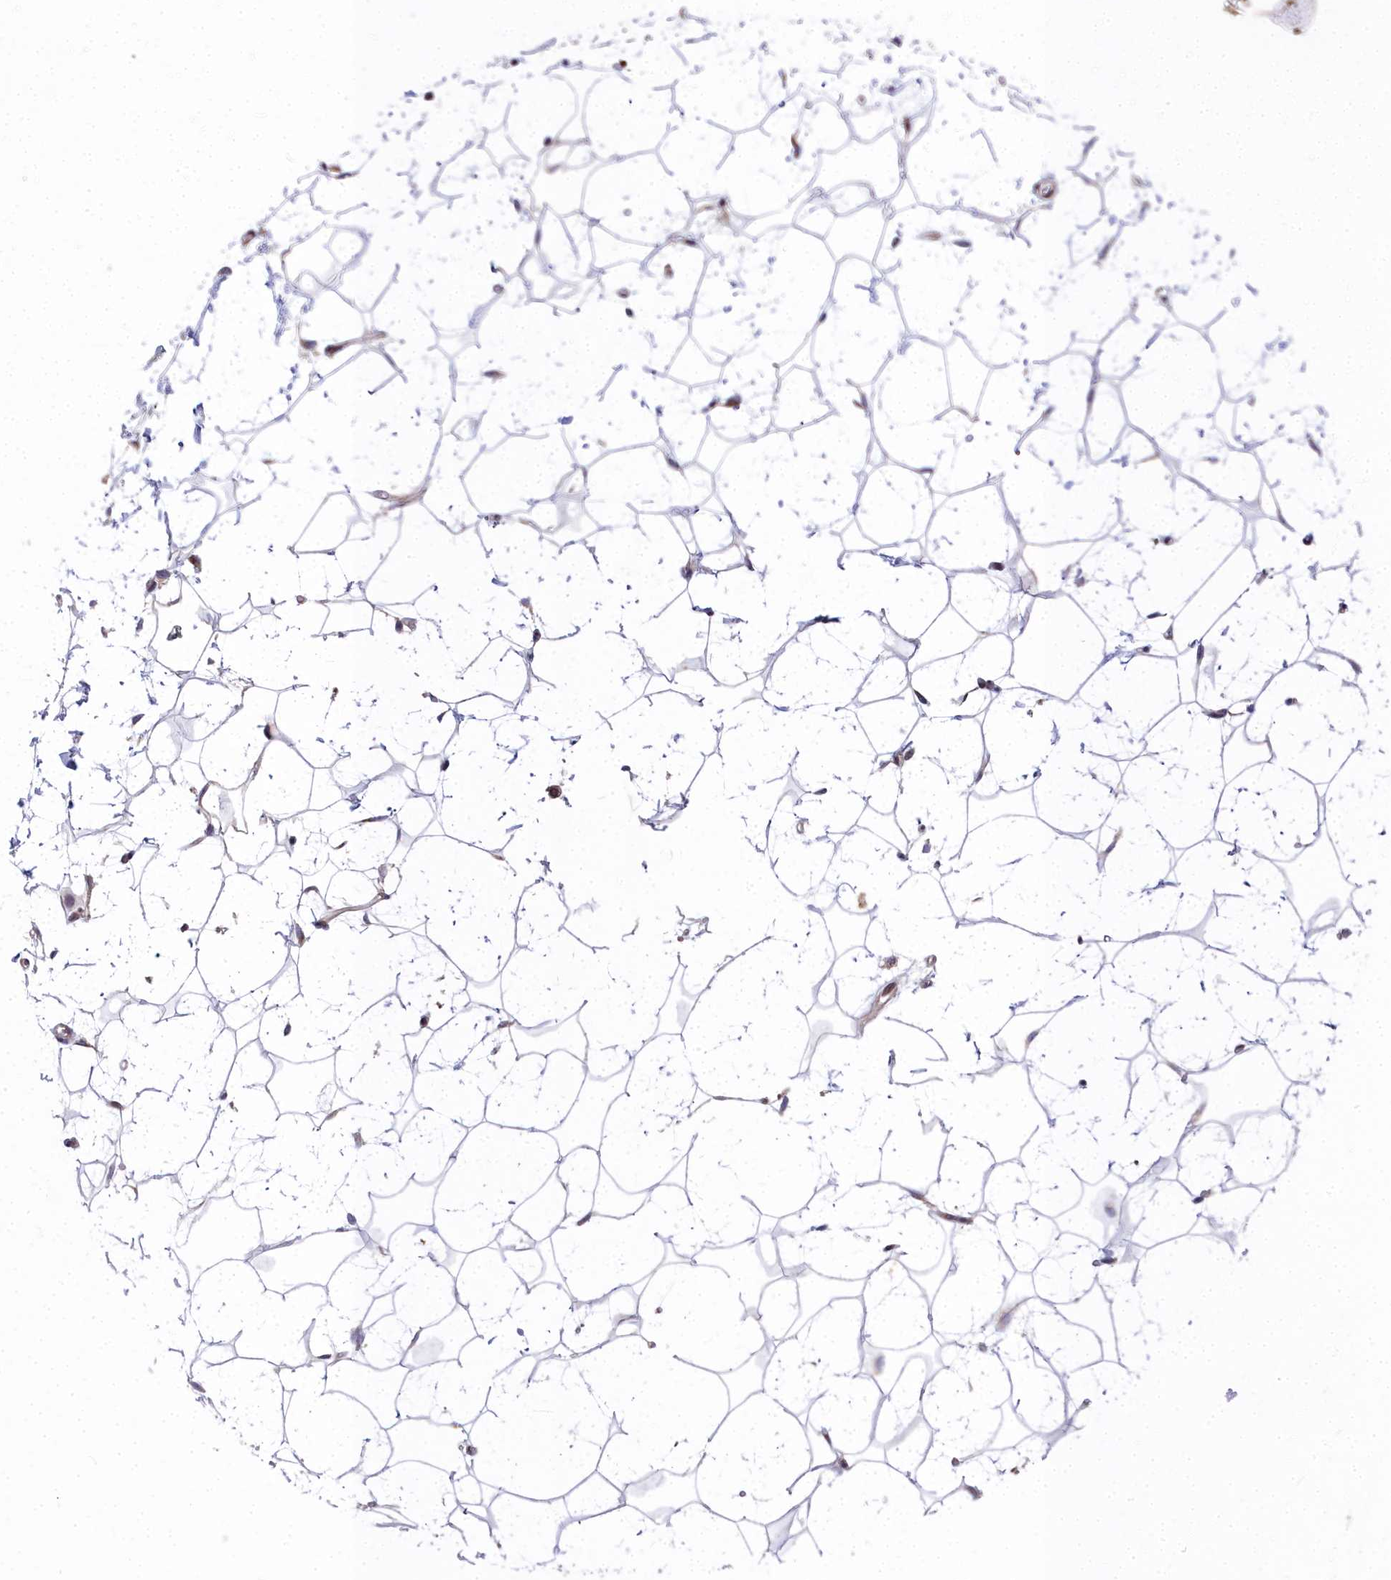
{"staining": {"intensity": "weak", "quantity": "<25%", "location": "cytoplasmic/membranous"}, "tissue": "adipose tissue", "cell_type": "Adipocytes", "image_type": "normal", "snomed": [{"axis": "morphology", "description": "Normal tissue, NOS"}, {"axis": "topography", "description": "Breast"}], "caption": "The image shows no staining of adipocytes in benign adipose tissue. (Brightfield microscopy of DAB (3,3'-diaminobenzidine) immunohistochemistry (IHC) at high magnification).", "gene": "ABCB8", "patient": {"sex": "female", "age": 26}}